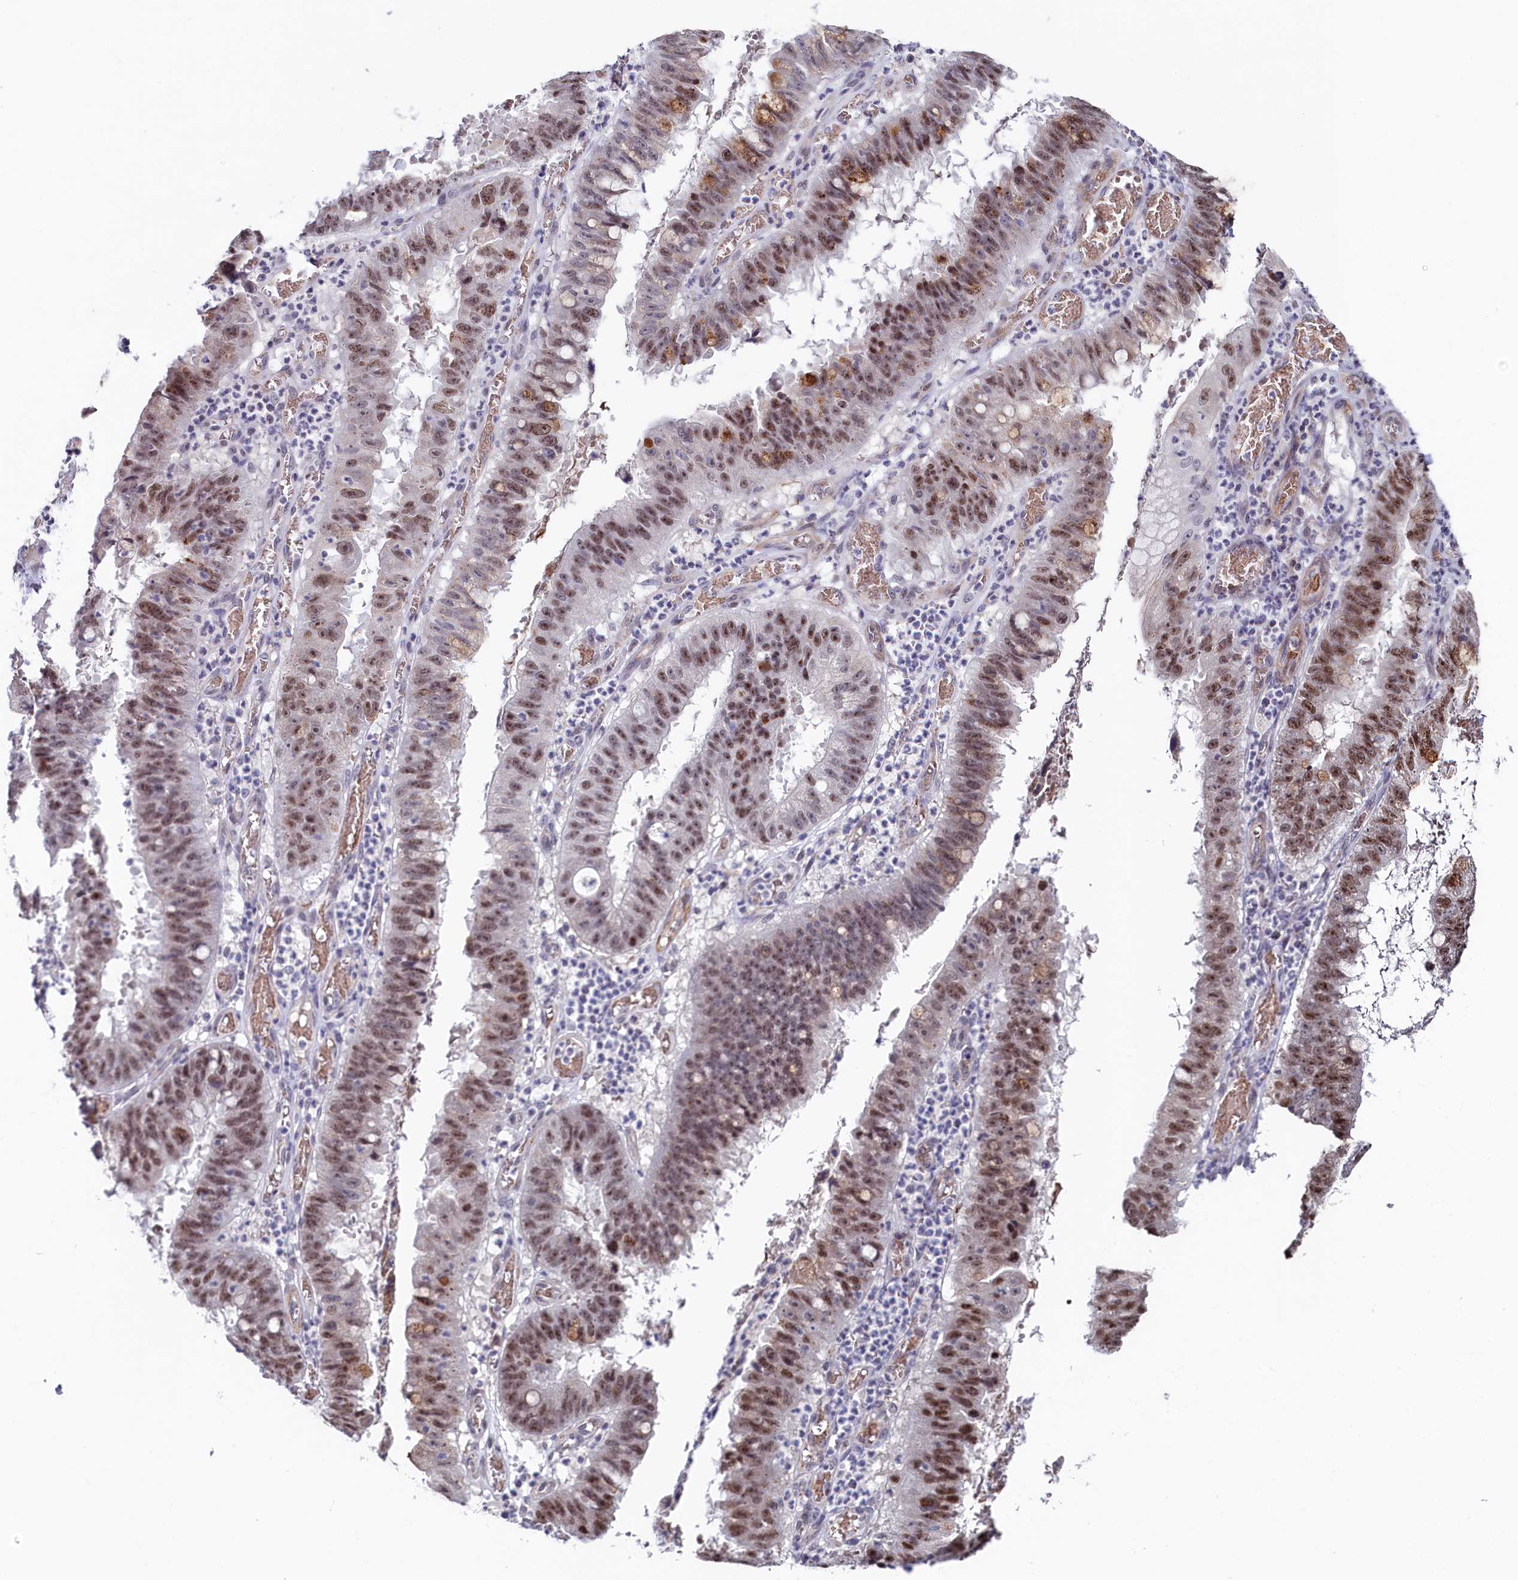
{"staining": {"intensity": "strong", "quantity": ">75%", "location": "nuclear"}, "tissue": "stomach cancer", "cell_type": "Tumor cells", "image_type": "cancer", "snomed": [{"axis": "morphology", "description": "Adenocarcinoma, NOS"}, {"axis": "topography", "description": "Stomach"}], "caption": "Immunohistochemical staining of human adenocarcinoma (stomach) shows strong nuclear protein expression in about >75% of tumor cells. The protein is stained brown, and the nuclei are stained in blue (DAB (3,3'-diaminobenzidine) IHC with brightfield microscopy, high magnification).", "gene": "TIGD4", "patient": {"sex": "male", "age": 59}}